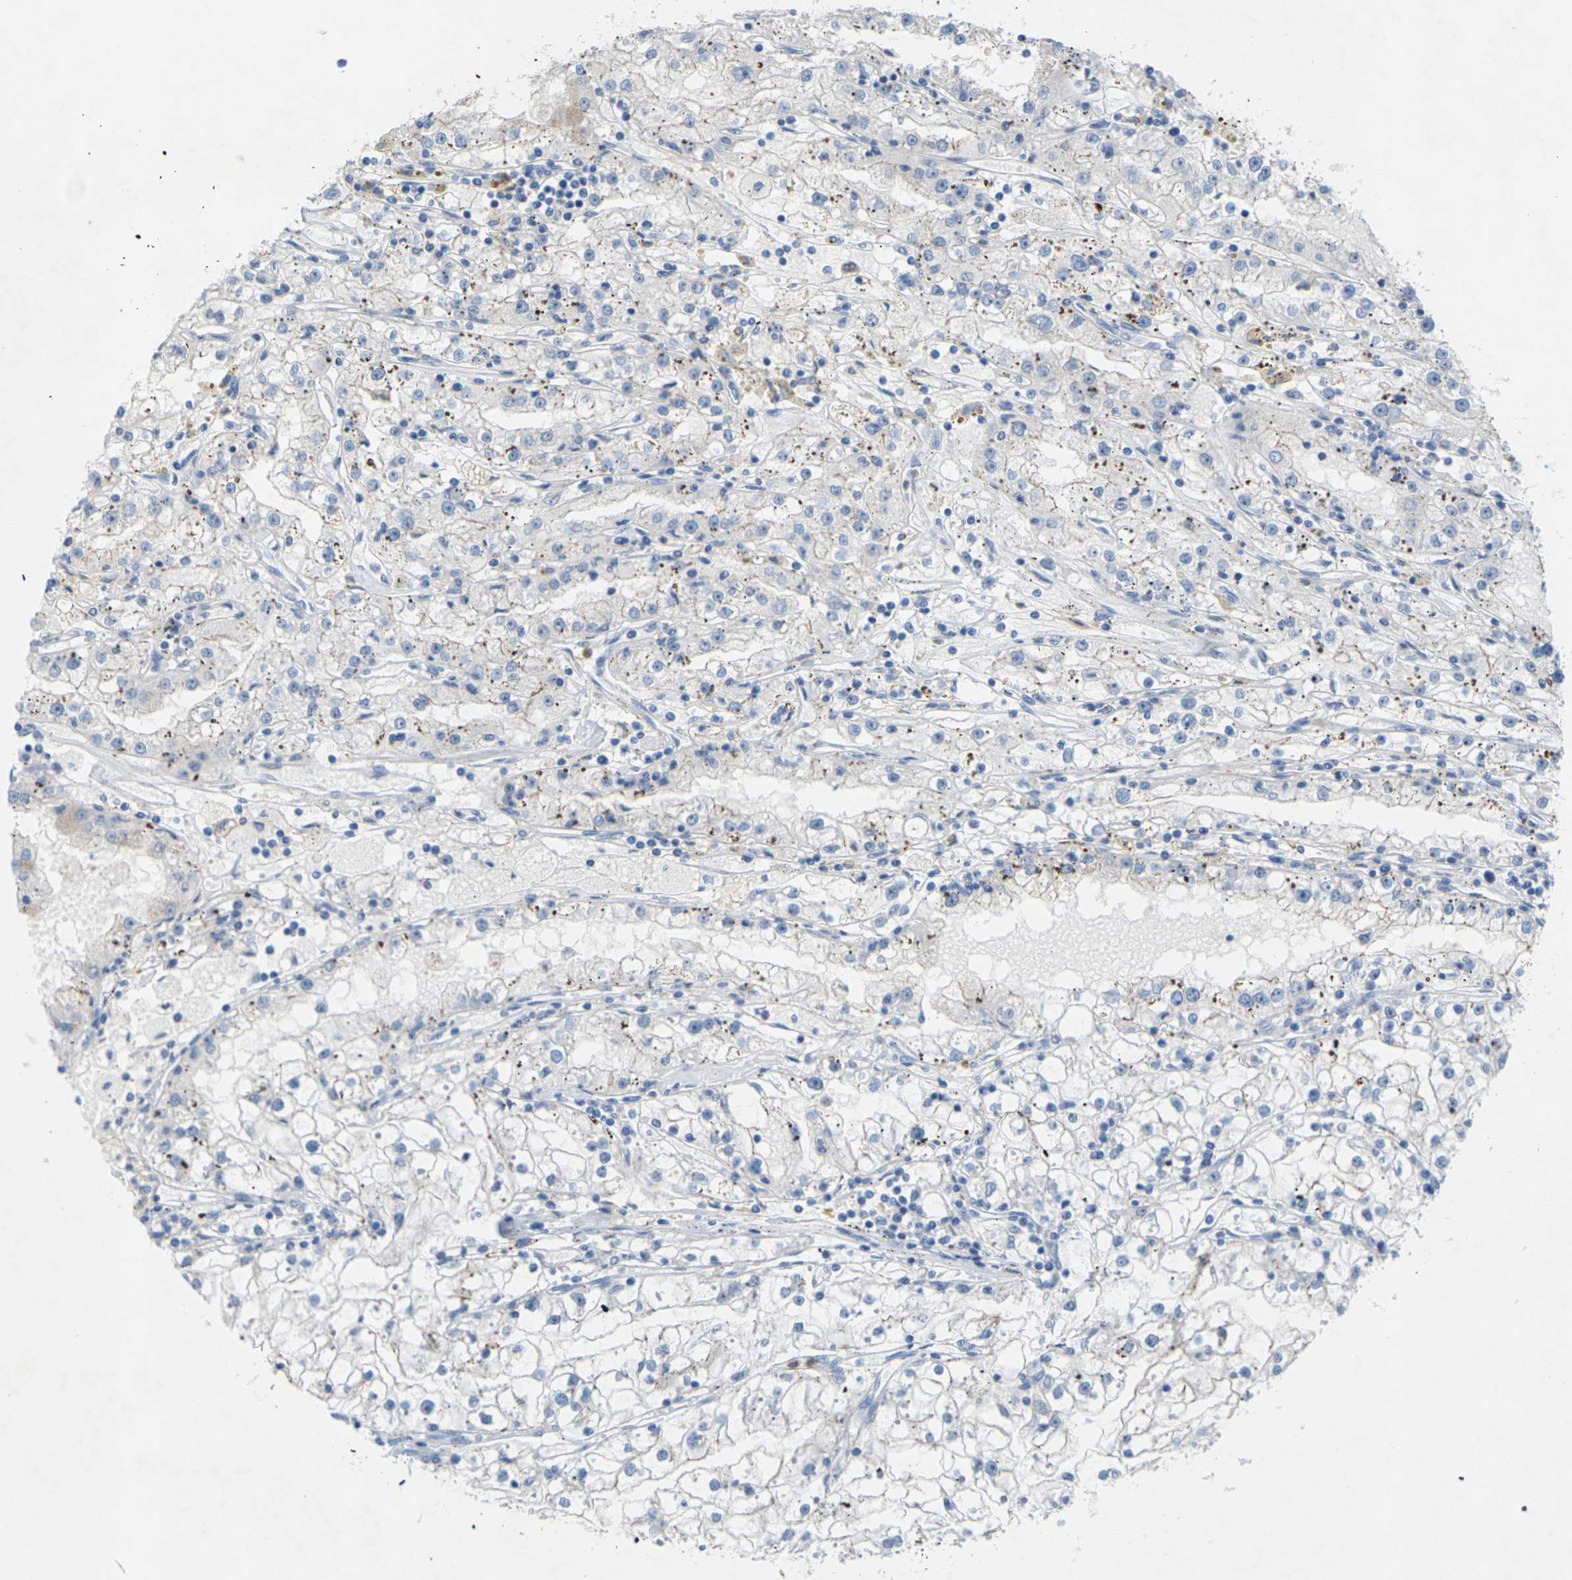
{"staining": {"intensity": "negative", "quantity": "none", "location": "none"}, "tissue": "renal cancer", "cell_type": "Tumor cells", "image_type": "cancer", "snomed": [{"axis": "morphology", "description": "Adenocarcinoma, NOS"}, {"axis": "topography", "description": "Kidney"}], "caption": "Renal cancer was stained to show a protein in brown. There is no significant positivity in tumor cells.", "gene": "CLDN3", "patient": {"sex": "male", "age": 56}}